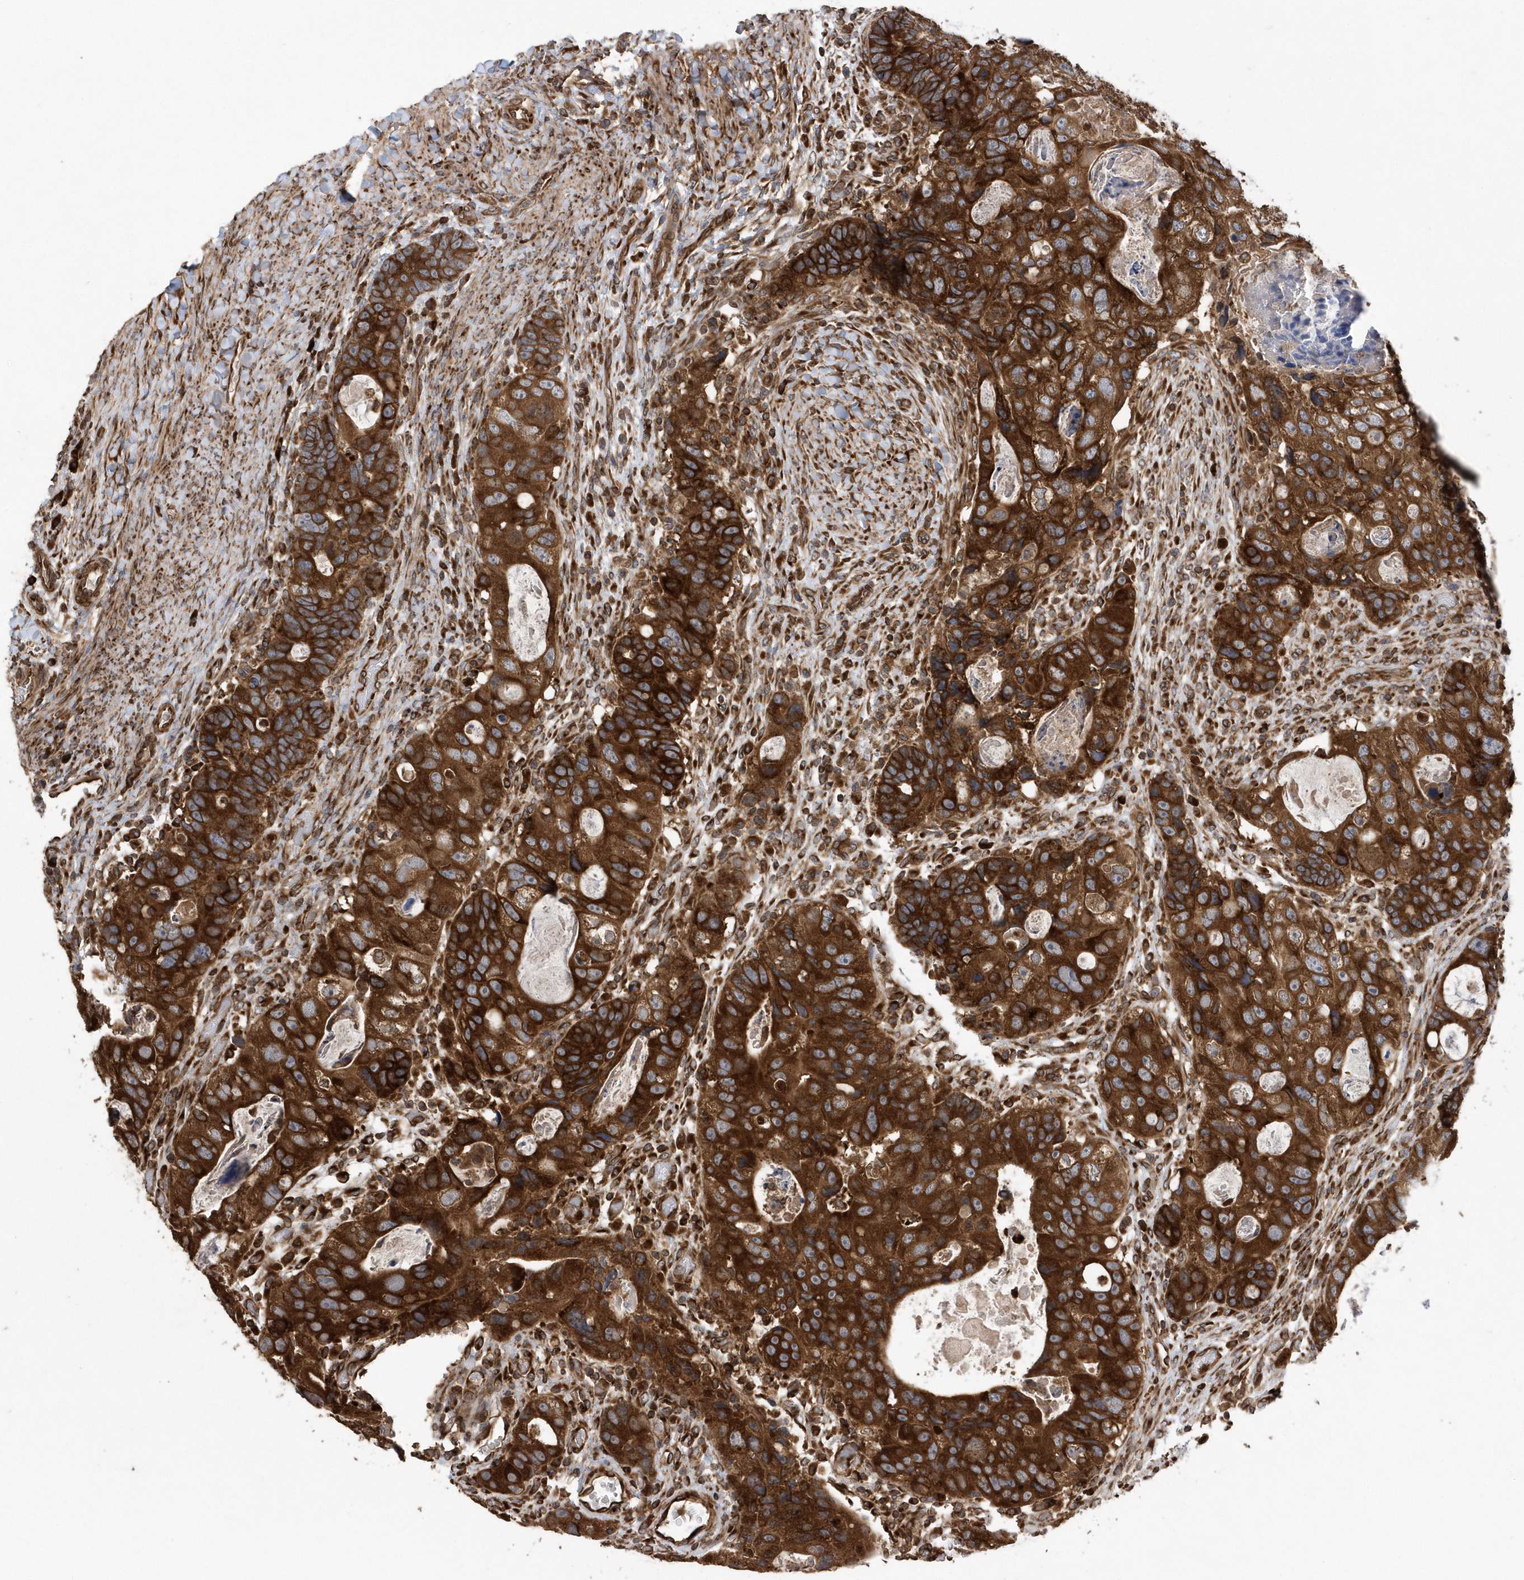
{"staining": {"intensity": "strong", "quantity": ">75%", "location": "cytoplasmic/membranous"}, "tissue": "colorectal cancer", "cell_type": "Tumor cells", "image_type": "cancer", "snomed": [{"axis": "morphology", "description": "Adenocarcinoma, NOS"}, {"axis": "topography", "description": "Rectum"}], "caption": "A brown stain shows strong cytoplasmic/membranous positivity of a protein in human colorectal cancer tumor cells. The staining is performed using DAB (3,3'-diaminobenzidine) brown chromogen to label protein expression. The nuclei are counter-stained blue using hematoxylin.", "gene": "WASHC5", "patient": {"sex": "male", "age": 59}}